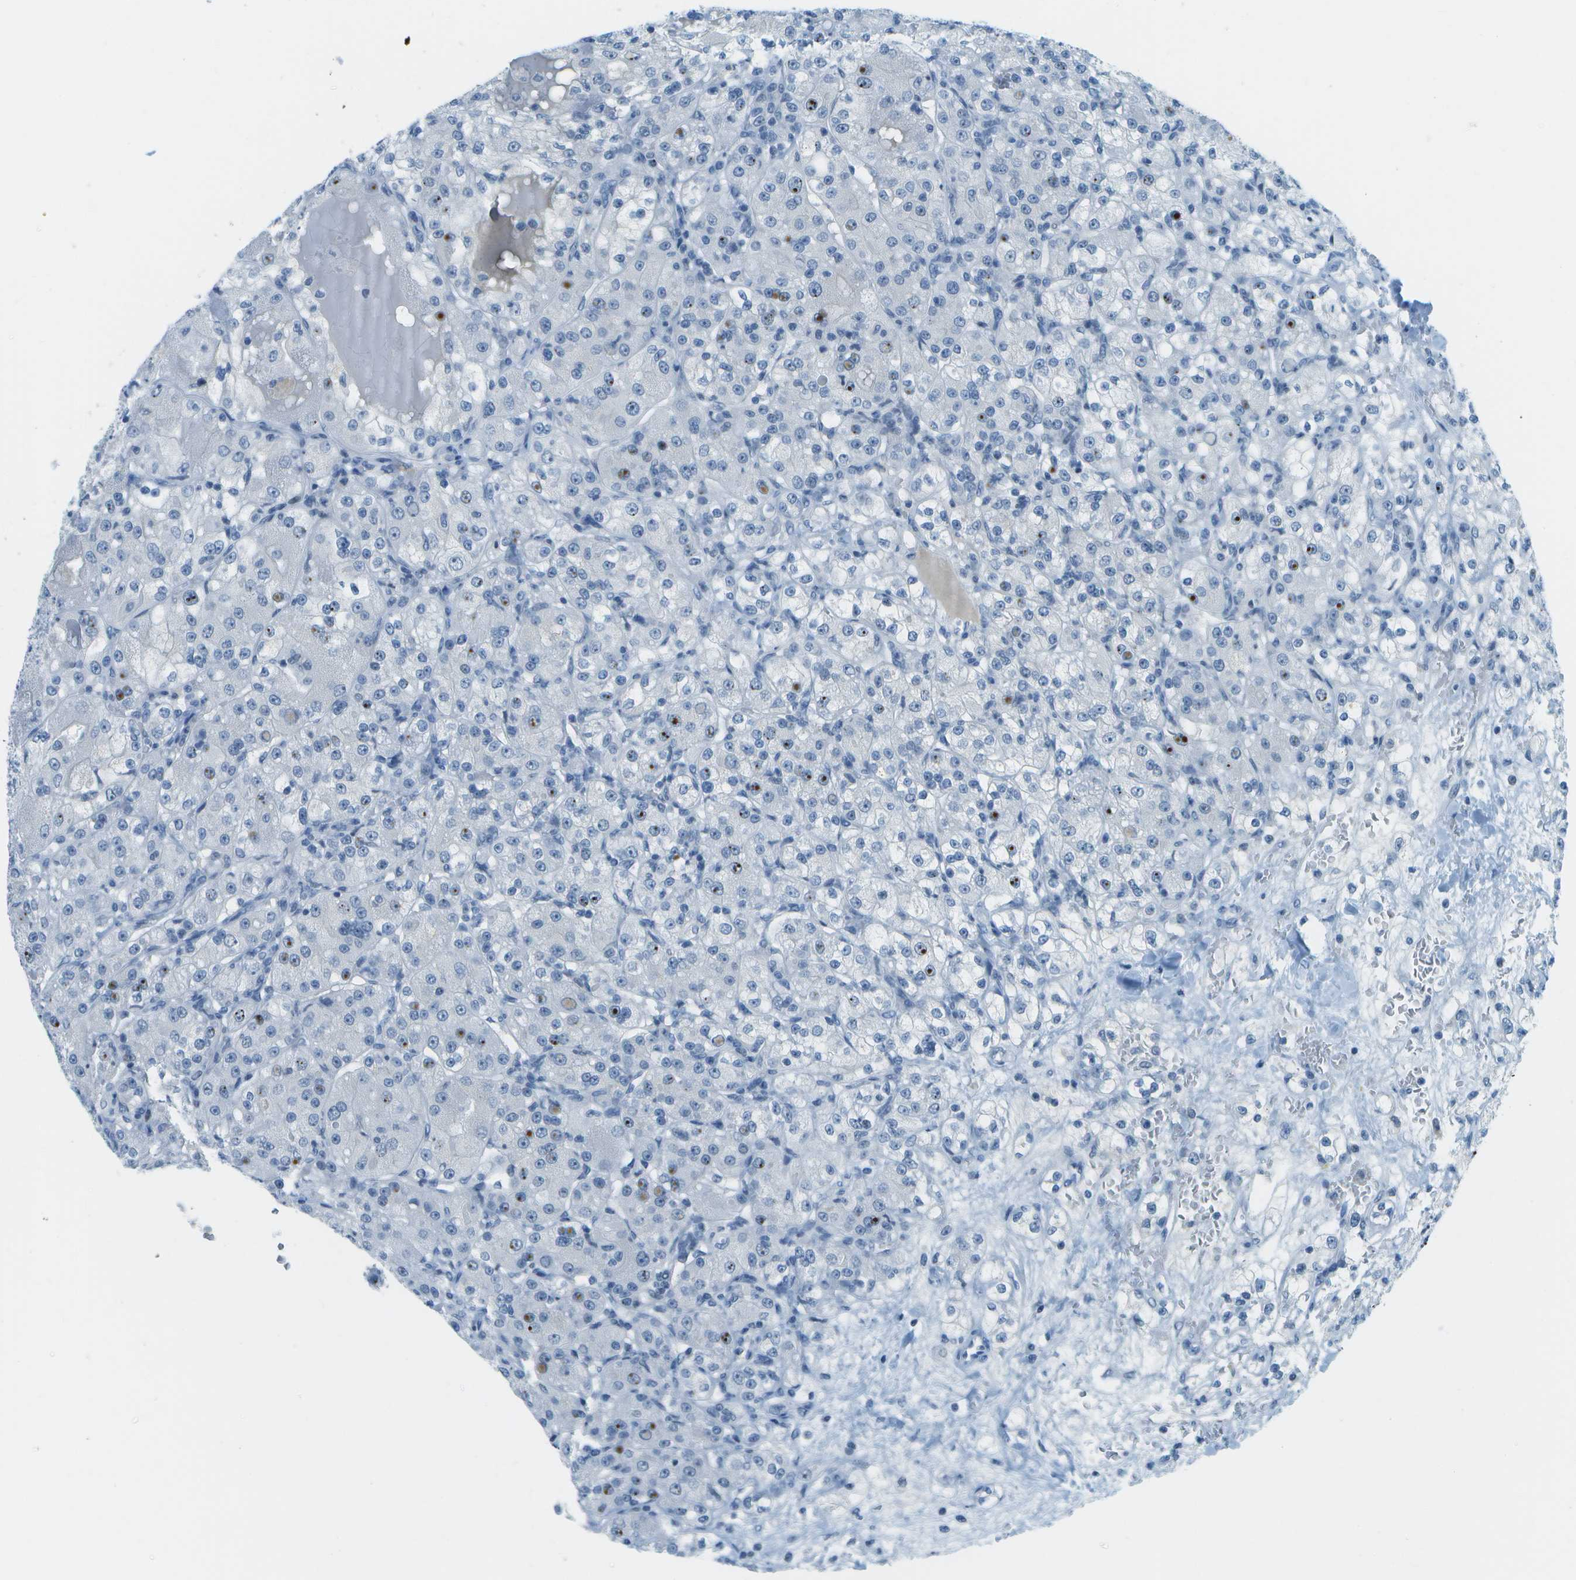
{"staining": {"intensity": "negative", "quantity": "none", "location": "none"}, "tissue": "renal cancer", "cell_type": "Tumor cells", "image_type": "cancer", "snomed": [{"axis": "morphology", "description": "Normal tissue, NOS"}, {"axis": "morphology", "description": "Adenocarcinoma, NOS"}, {"axis": "topography", "description": "Kidney"}], "caption": "IHC micrograph of neoplastic tissue: renal adenocarcinoma stained with DAB (3,3'-diaminobenzidine) shows no significant protein positivity in tumor cells.", "gene": "NEK11", "patient": {"sex": "male", "age": 61}}